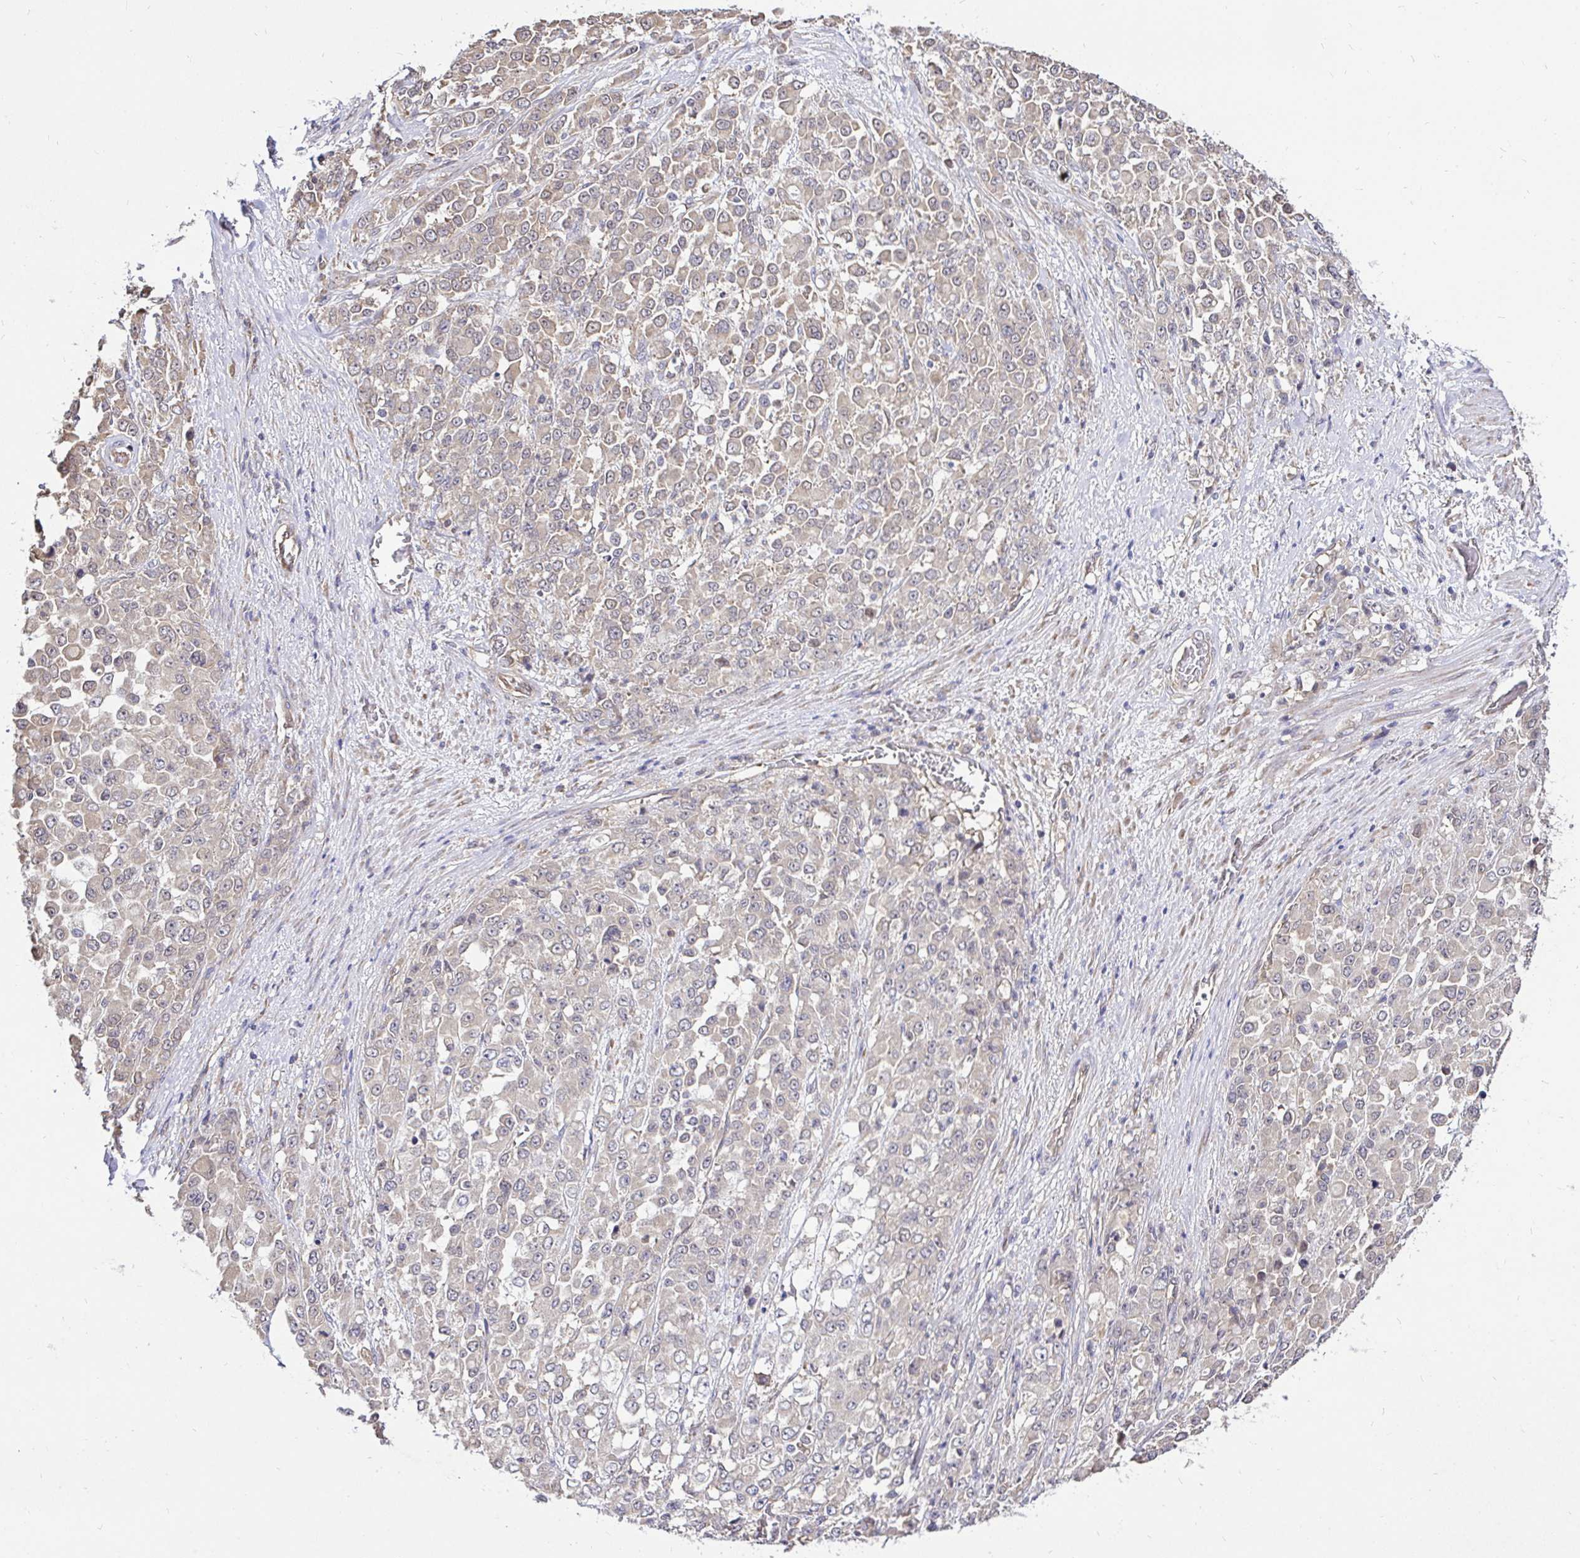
{"staining": {"intensity": "weak", "quantity": ">75%", "location": "cytoplasmic/membranous"}, "tissue": "stomach cancer", "cell_type": "Tumor cells", "image_type": "cancer", "snomed": [{"axis": "morphology", "description": "Adenocarcinoma, NOS"}, {"axis": "topography", "description": "Stomach"}], "caption": "Brown immunohistochemical staining in human stomach cancer (adenocarcinoma) reveals weak cytoplasmic/membranous expression in about >75% of tumor cells. The staining was performed using DAB (3,3'-diaminobenzidine), with brown indicating positive protein expression. Nuclei are stained blue with hematoxylin.", "gene": "CCDC122", "patient": {"sex": "female", "age": 76}}